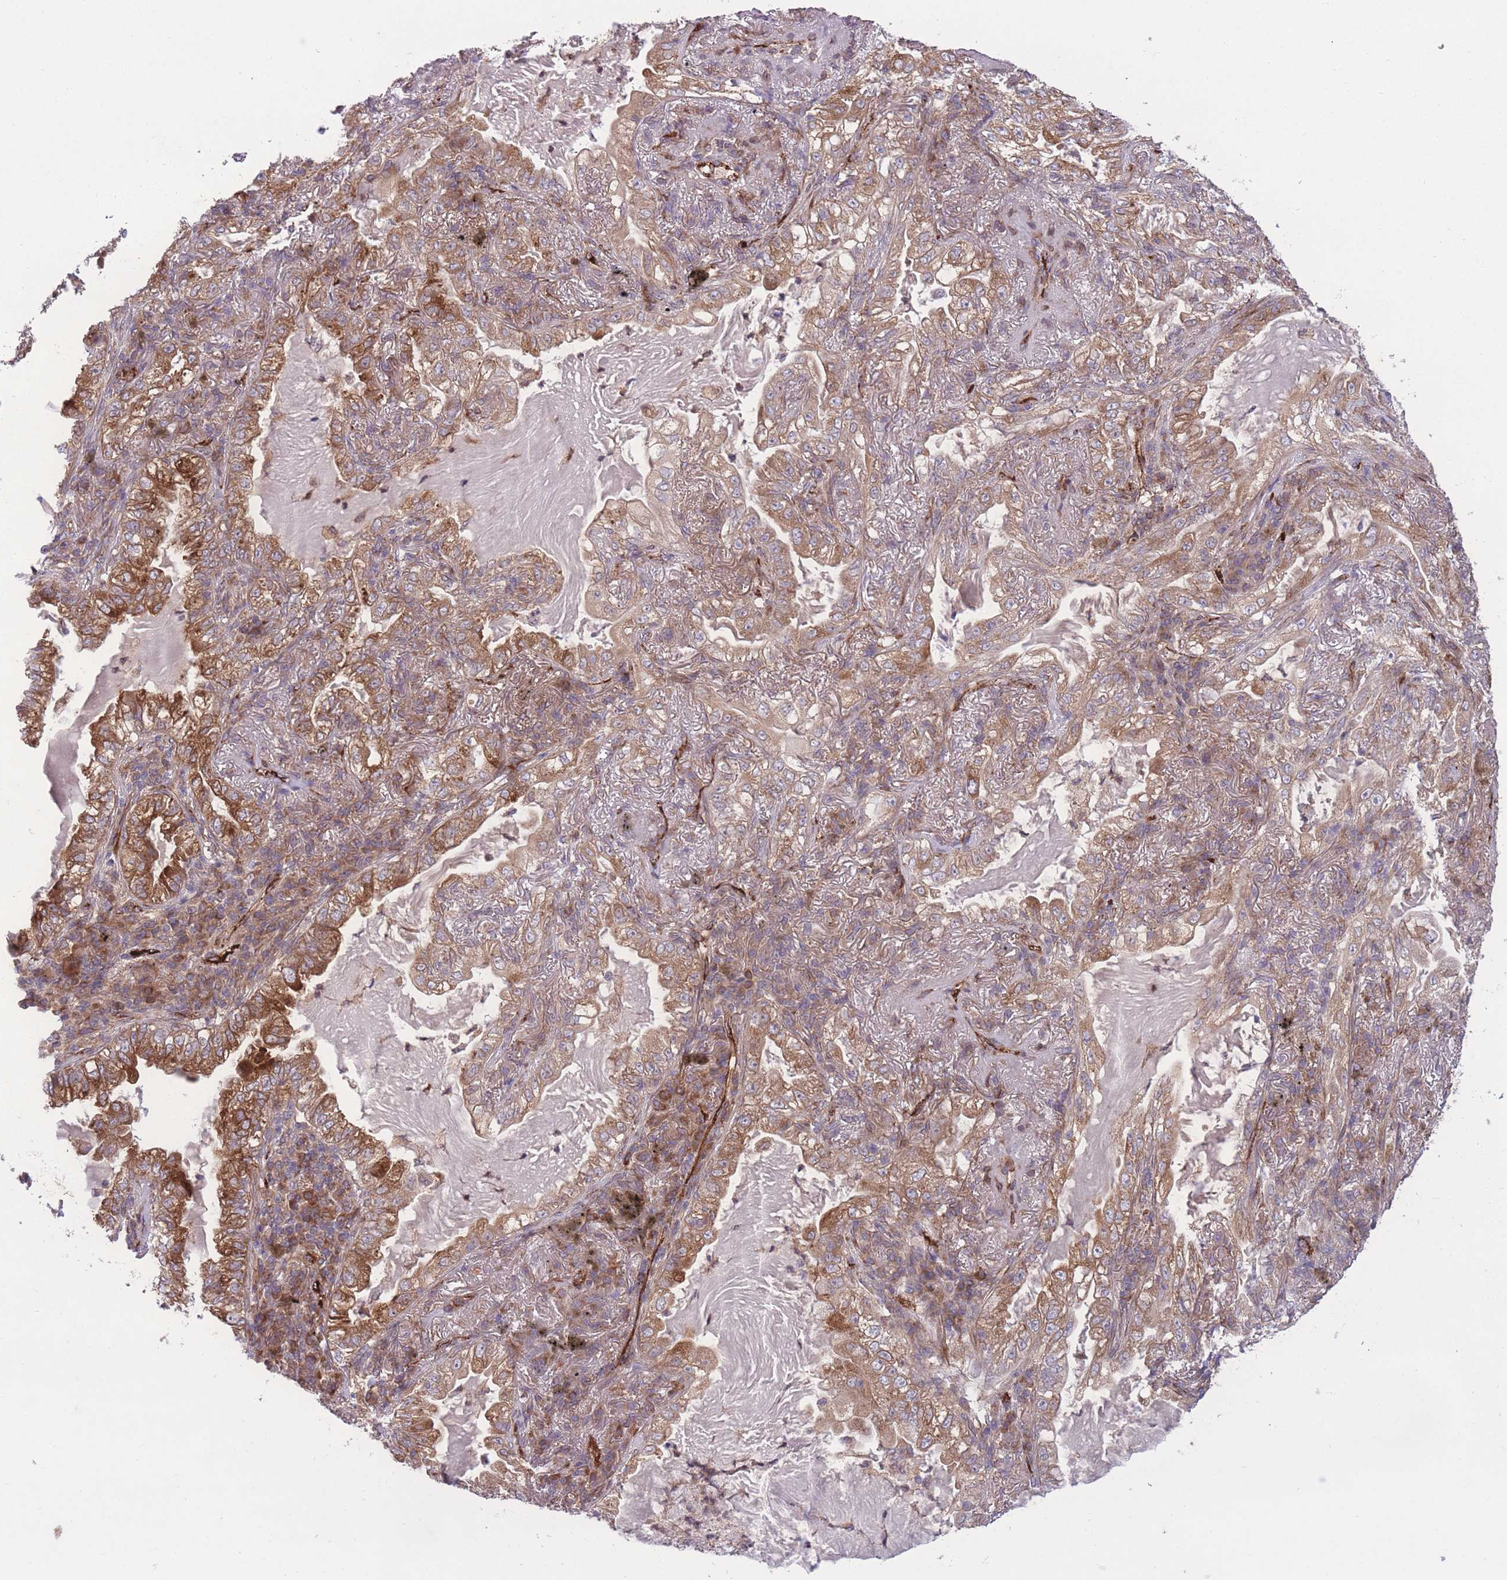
{"staining": {"intensity": "moderate", "quantity": ">75%", "location": "cytoplasmic/membranous"}, "tissue": "lung cancer", "cell_type": "Tumor cells", "image_type": "cancer", "snomed": [{"axis": "morphology", "description": "Adenocarcinoma, NOS"}, {"axis": "topography", "description": "Lung"}], "caption": "Human adenocarcinoma (lung) stained with a brown dye shows moderate cytoplasmic/membranous positive staining in approximately >75% of tumor cells.", "gene": "CISH", "patient": {"sex": "female", "age": 73}}